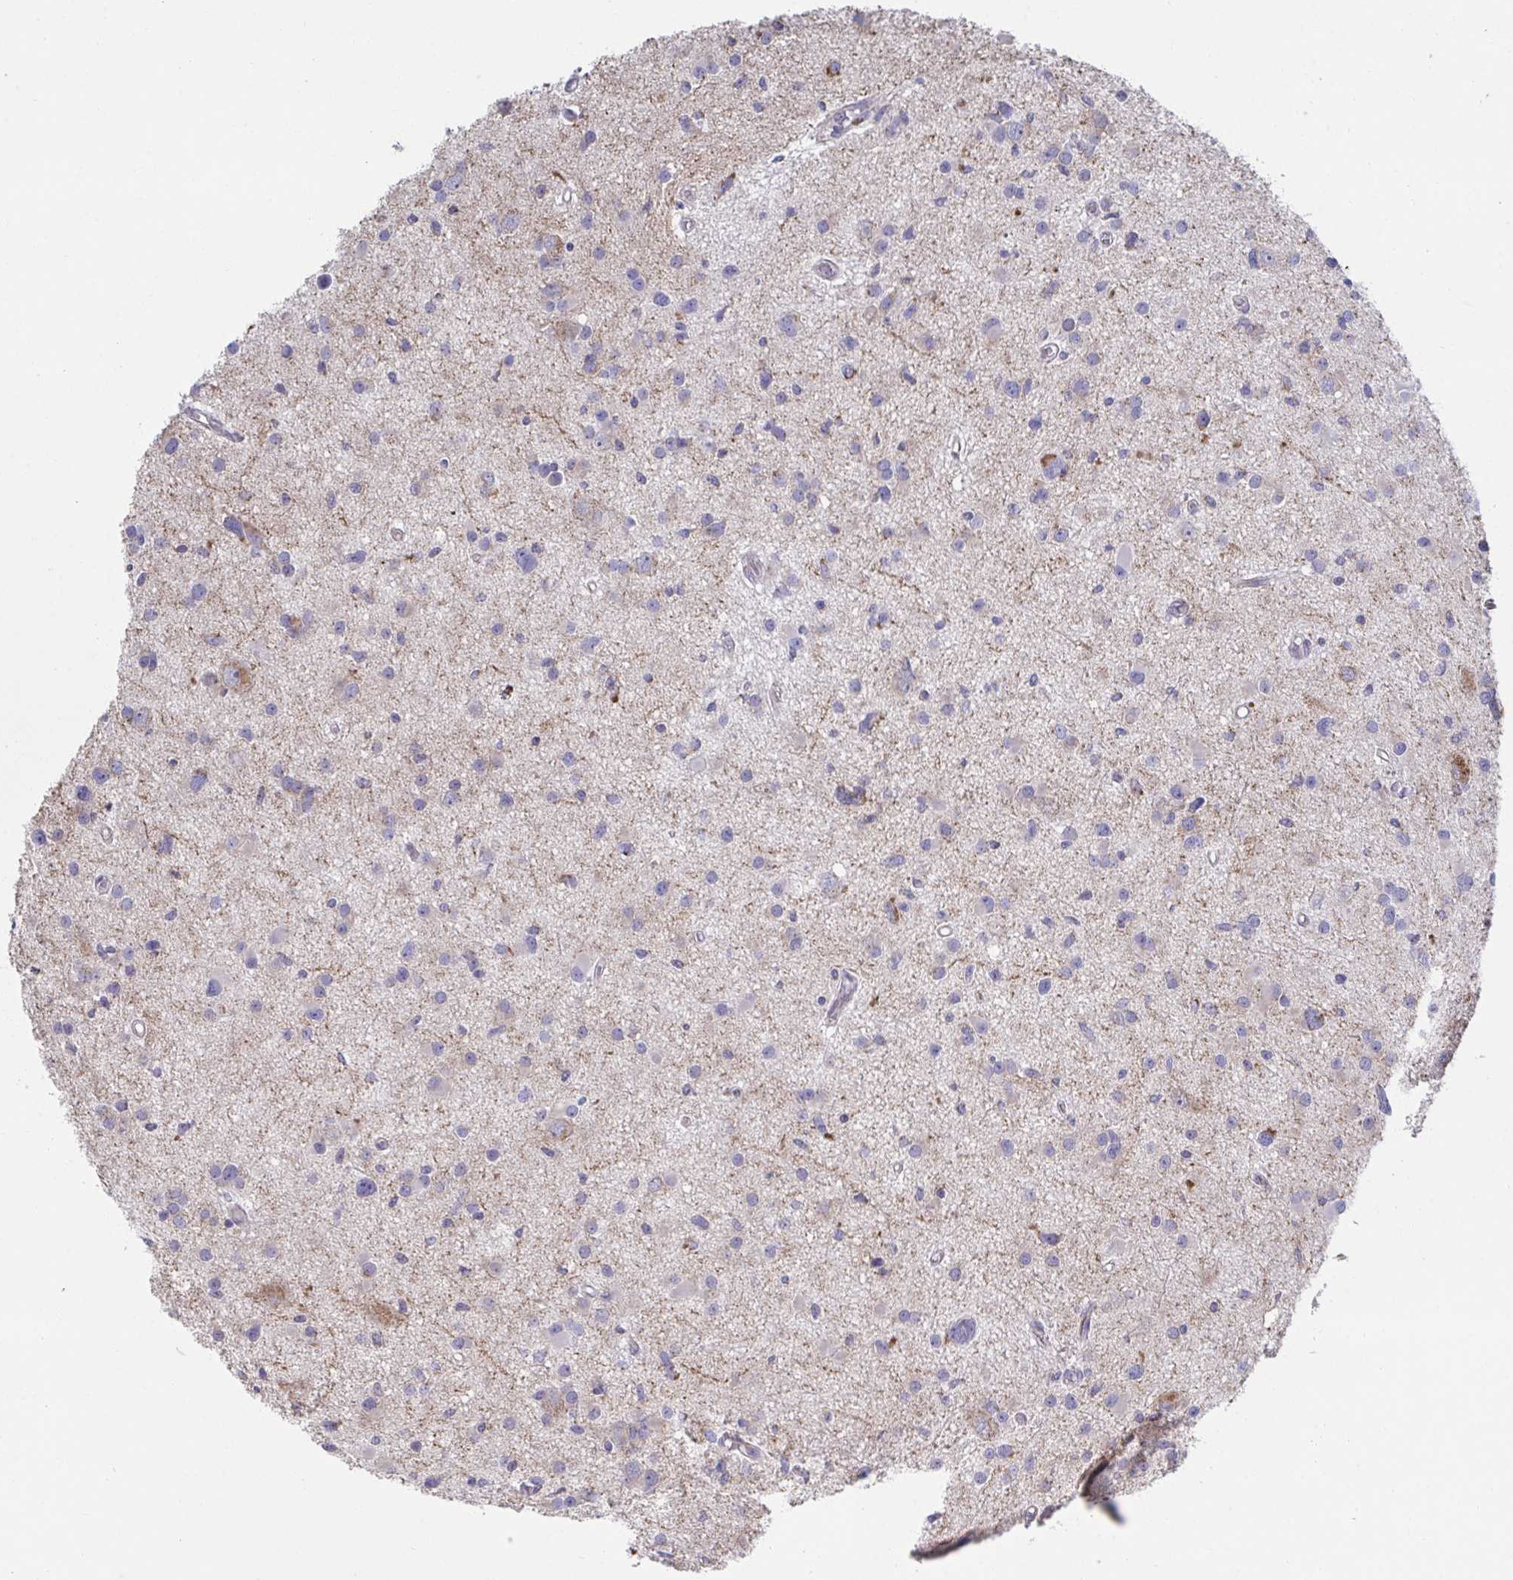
{"staining": {"intensity": "negative", "quantity": "none", "location": "none"}, "tissue": "glioma", "cell_type": "Tumor cells", "image_type": "cancer", "snomed": [{"axis": "morphology", "description": "Glioma, malignant, High grade"}, {"axis": "topography", "description": "Brain"}], "caption": "IHC histopathology image of neoplastic tissue: glioma stained with DAB exhibits no significant protein positivity in tumor cells.", "gene": "NDUFA7", "patient": {"sex": "male", "age": 54}}